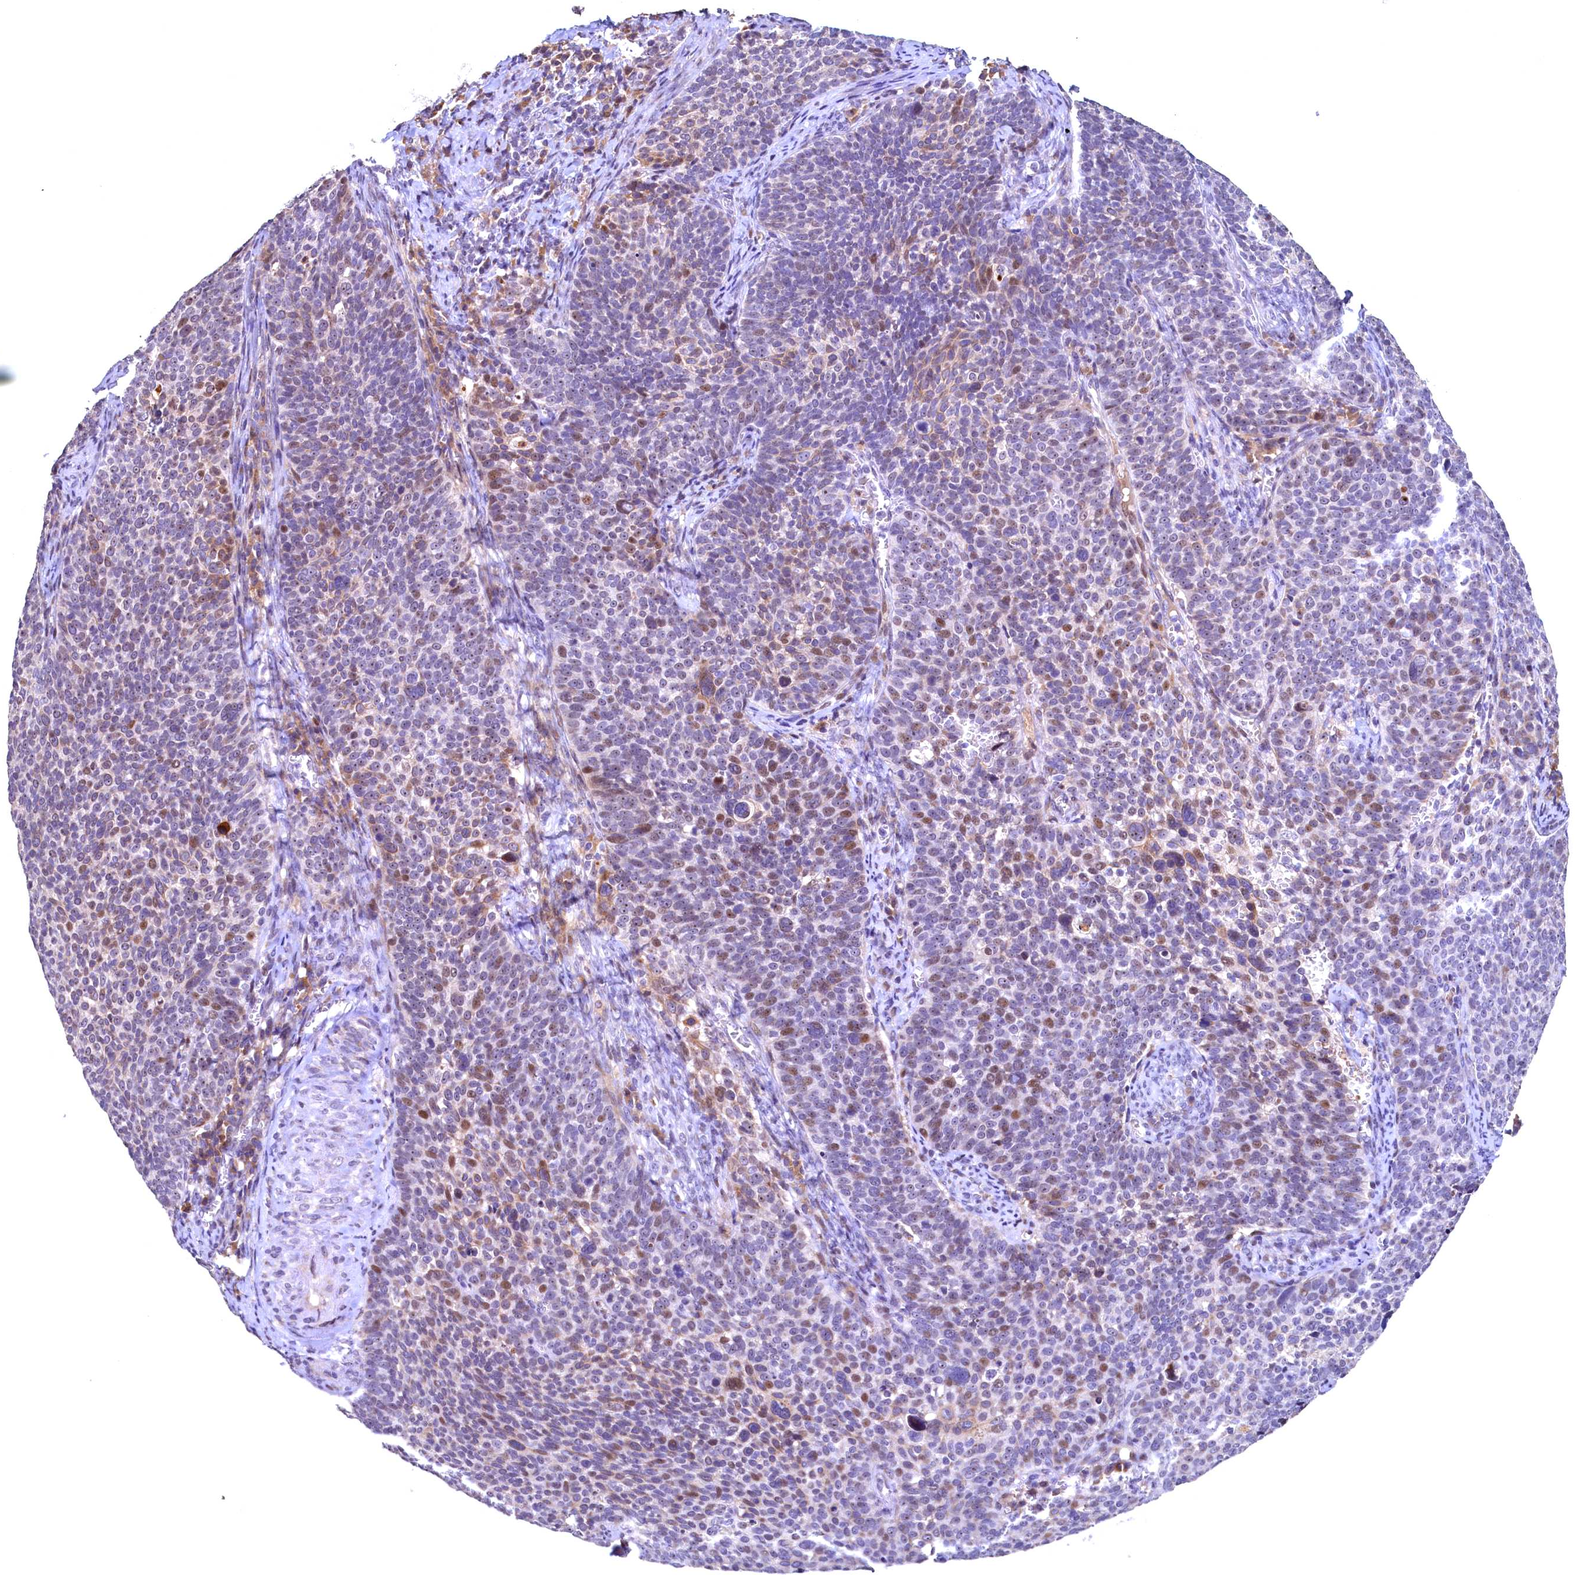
{"staining": {"intensity": "moderate", "quantity": "<25%", "location": "nuclear"}, "tissue": "cervical cancer", "cell_type": "Tumor cells", "image_type": "cancer", "snomed": [{"axis": "morphology", "description": "Normal tissue, NOS"}, {"axis": "morphology", "description": "Squamous cell carcinoma, NOS"}, {"axis": "topography", "description": "Cervix"}], "caption": "Approximately <25% of tumor cells in human cervical squamous cell carcinoma display moderate nuclear protein positivity as visualized by brown immunohistochemical staining.", "gene": "LATS2", "patient": {"sex": "female", "age": 39}}